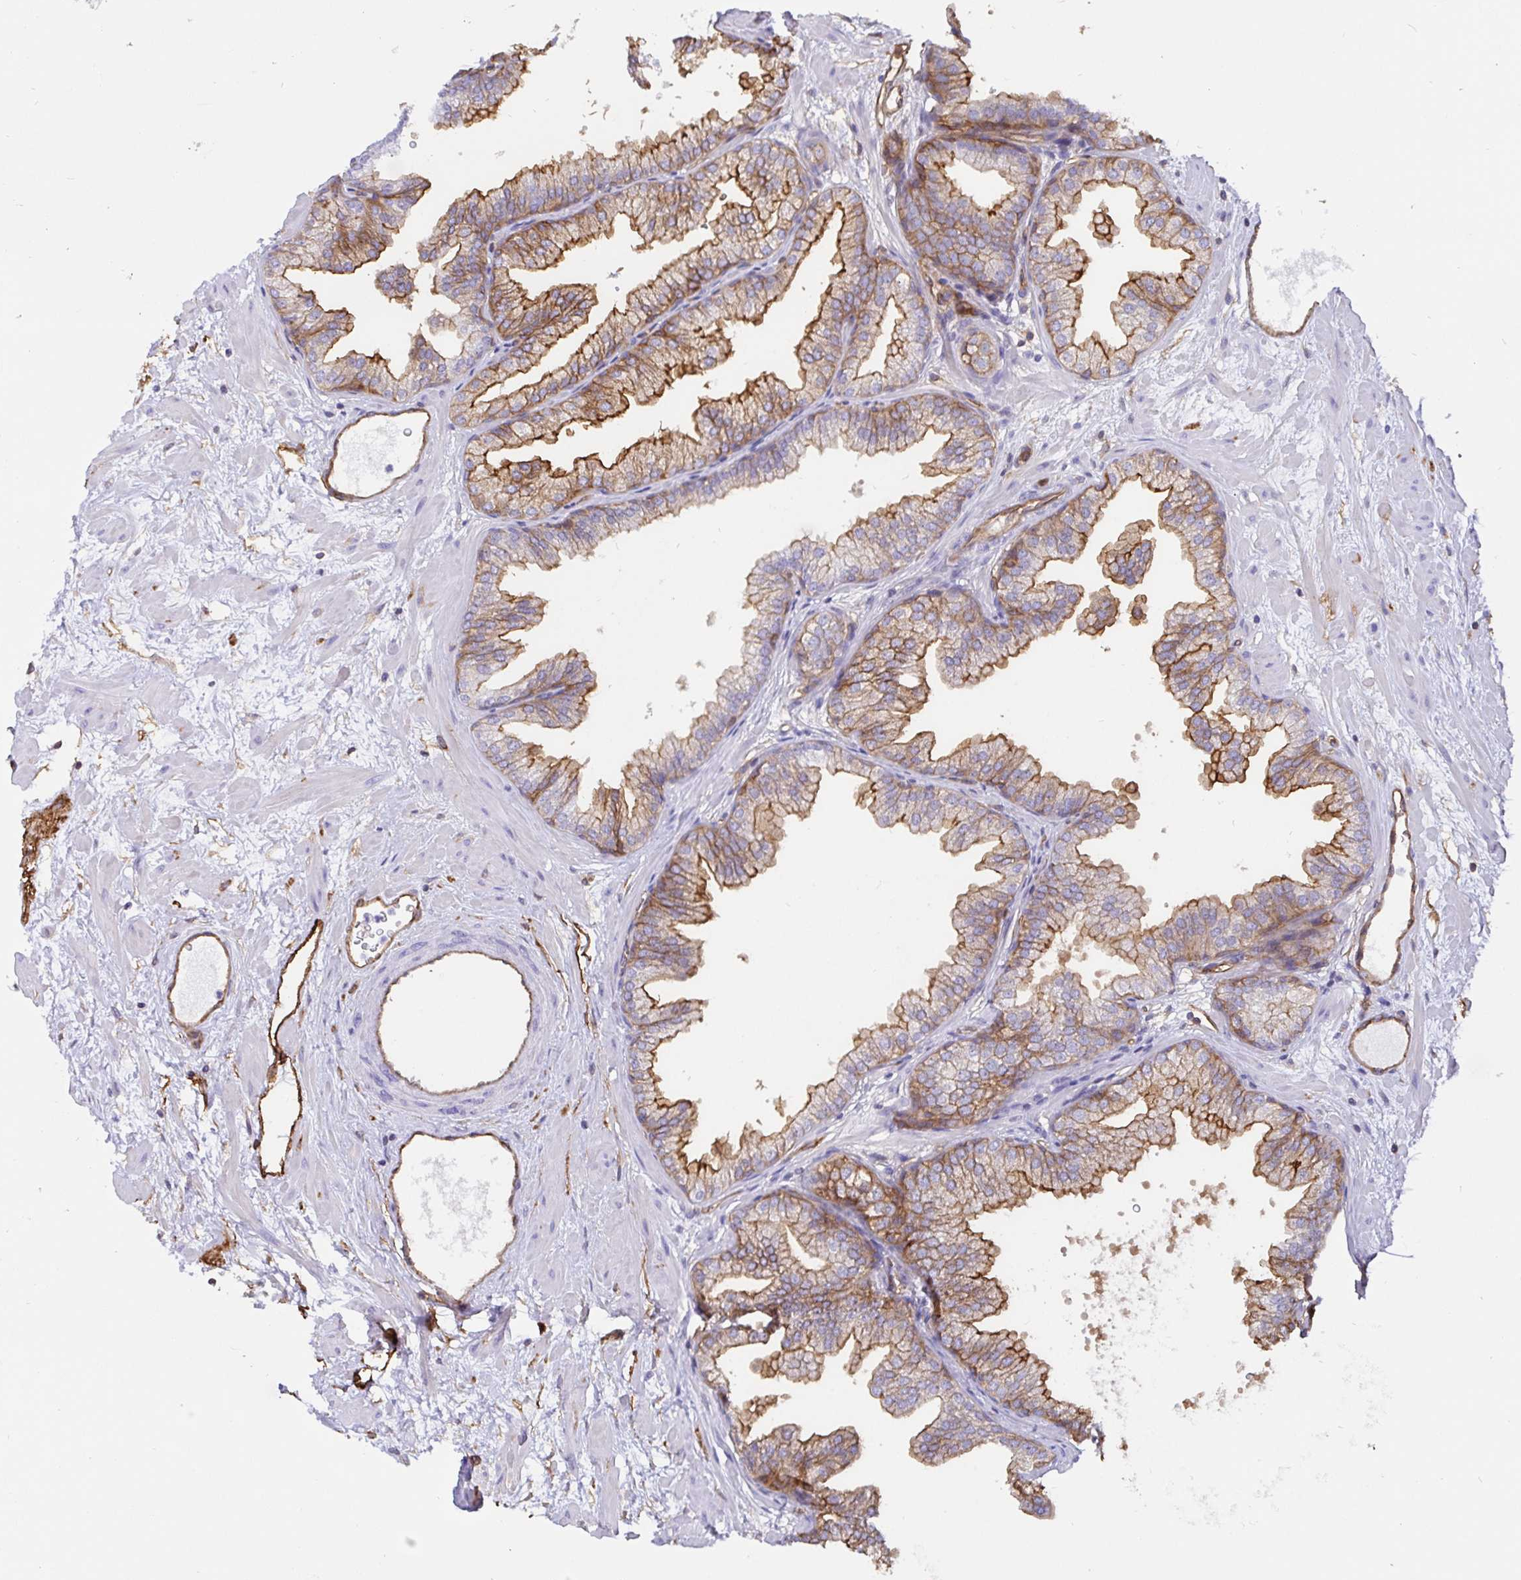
{"staining": {"intensity": "moderate", "quantity": "25%-75%", "location": "cytoplasmic/membranous"}, "tissue": "prostate", "cell_type": "Glandular cells", "image_type": "normal", "snomed": [{"axis": "morphology", "description": "Normal tissue, NOS"}, {"axis": "topography", "description": "Prostate"}], "caption": "Benign prostate displays moderate cytoplasmic/membranous staining in approximately 25%-75% of glandular cells, visualized by immunohistochemistry.", "gene": "ANXA2", "patient": {"sex": "male", "age": 37}}